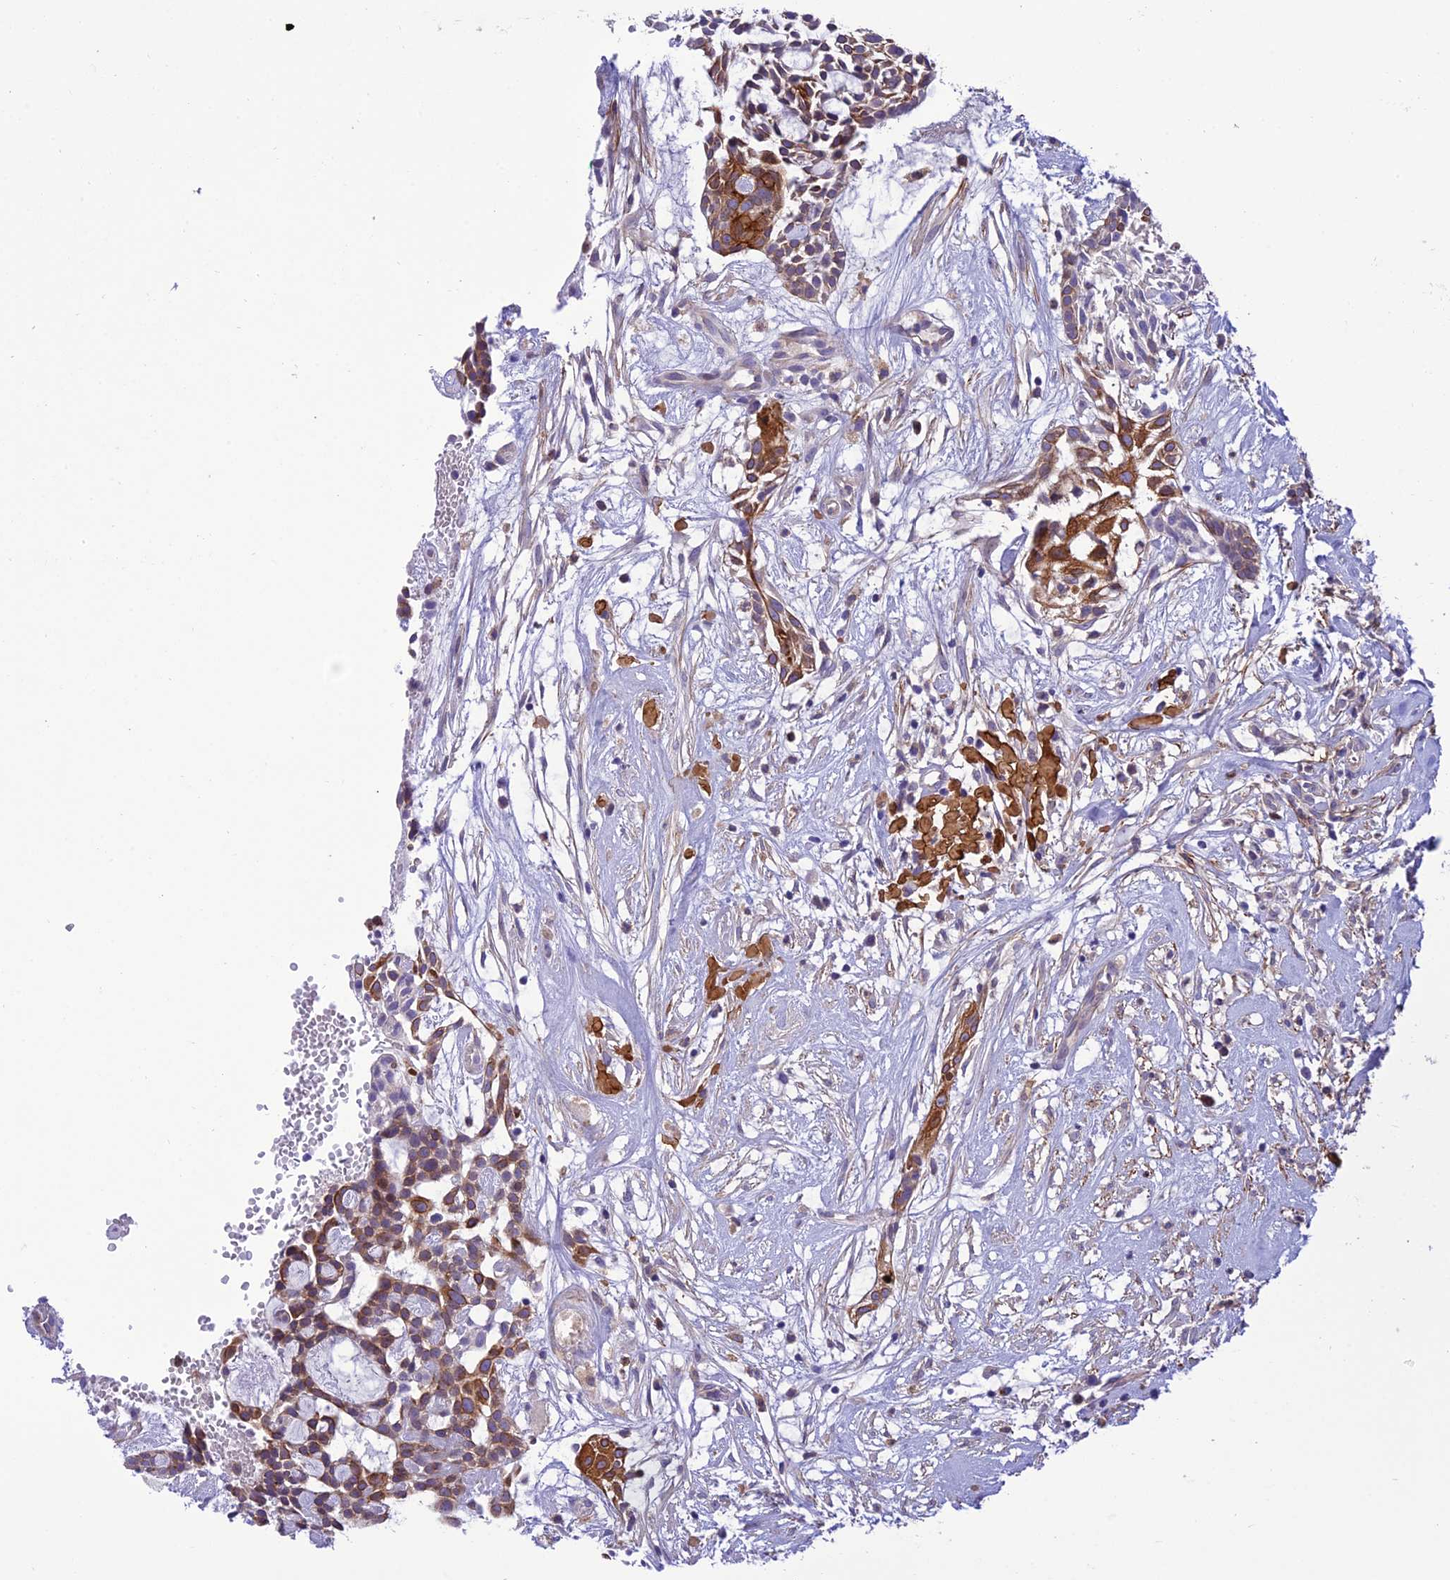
{"staining": {"intensity": "strong", "quantity": "<25%", "location": "cytoplasmic/membranous"}, "tissue": "head and neck cancer", "cell_type": "Tumor cells", "image_type": "cancer", "snomed": [{"axis": "morphology", "description": "Adenocarcinoma, NOS"}, {"axis": "topography", "description": "Subcutis"}, {"axis": "topography", "description": "Head-Neck"}], "caption": "Immunohistochemistry histopathology image of adenocarcinoma (head and neck) stained for a protein (brown), which displays medium levels of strong cytoplasmic/membranous expression in approximately <25% of tumor cells.", "gene": "JMY", "patient": {"sex": "female", "age": 73}}